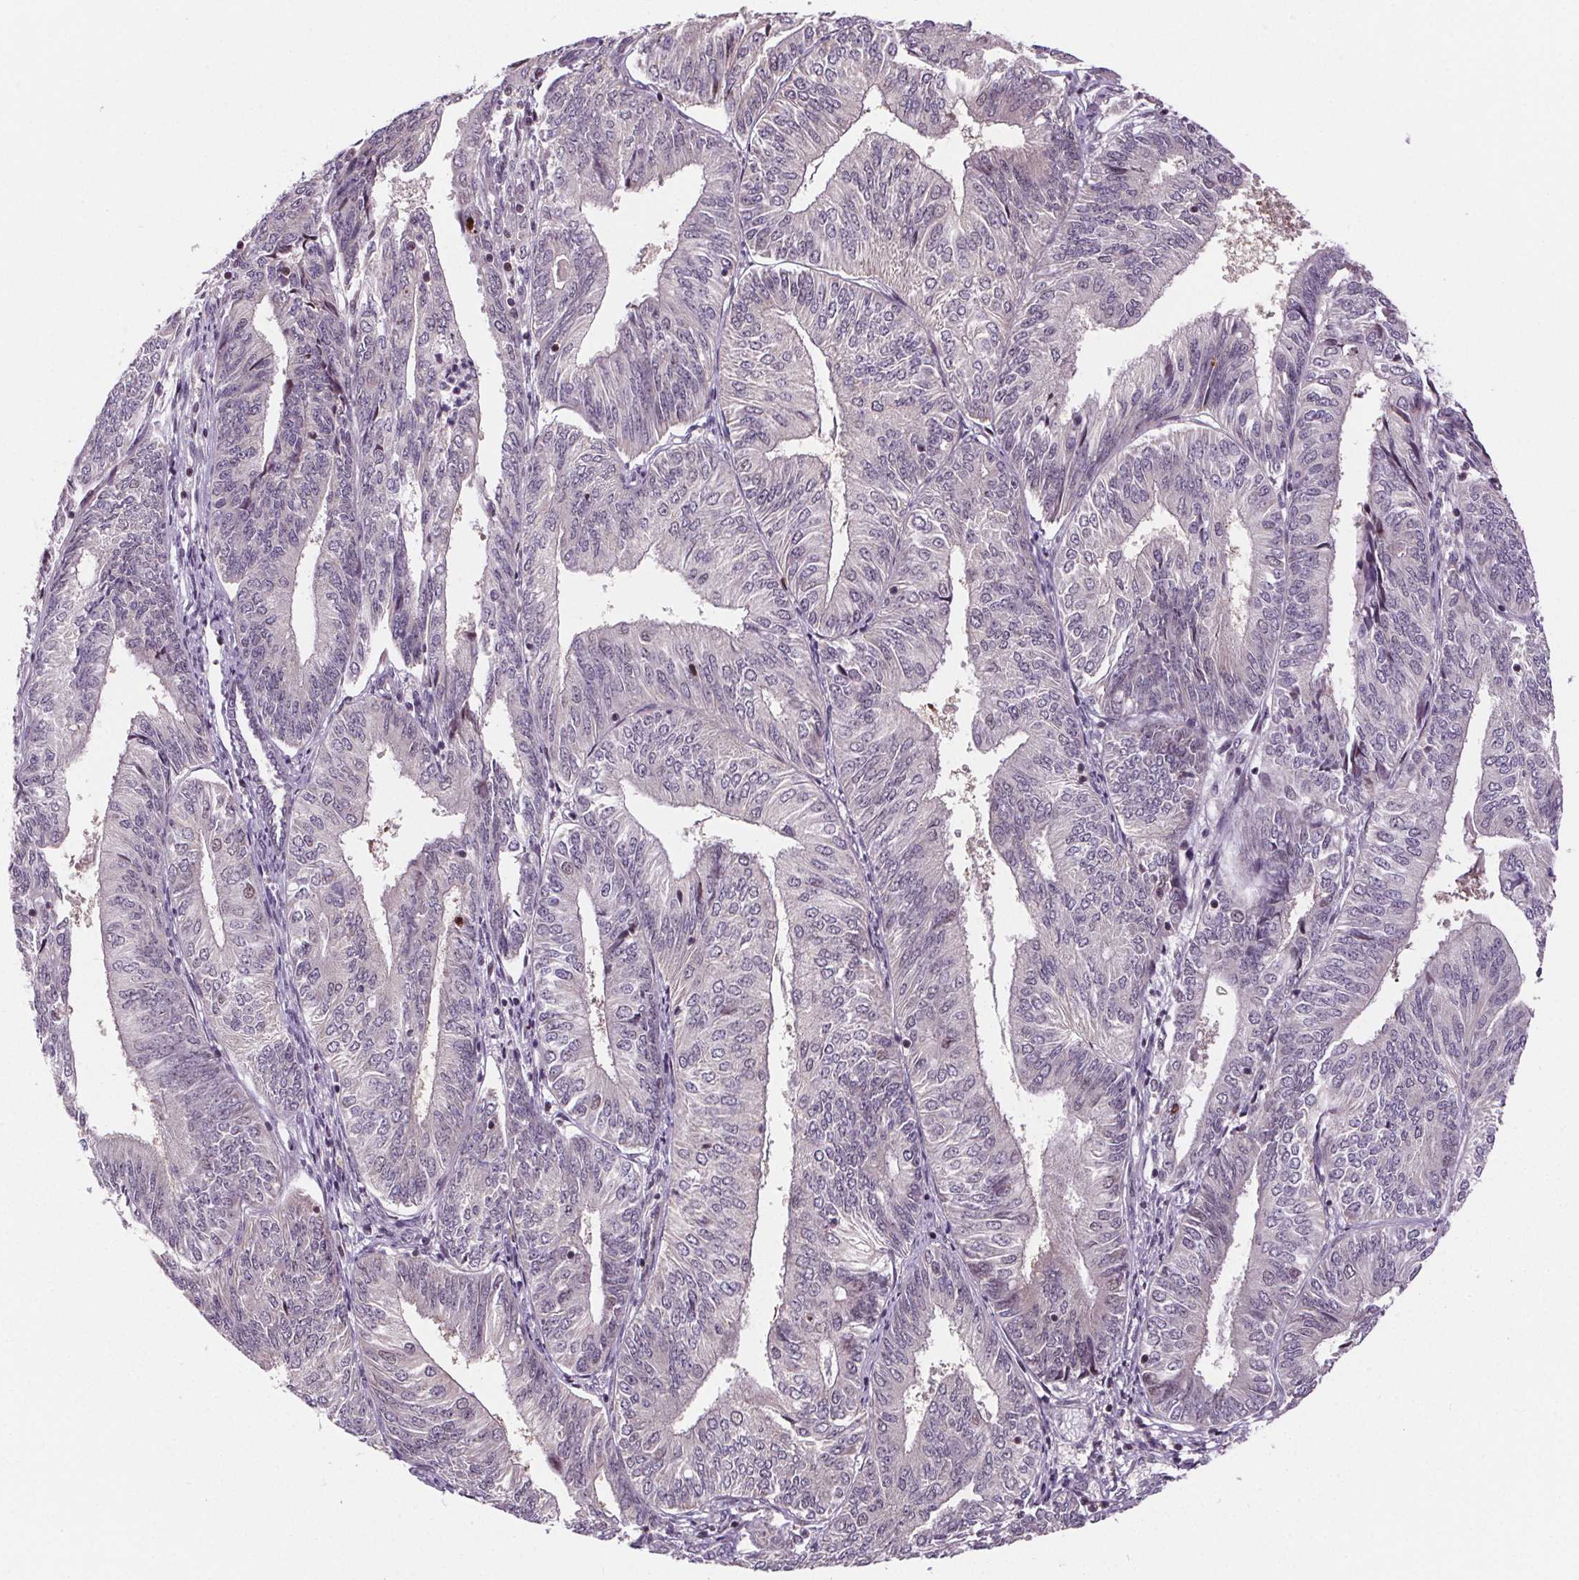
{"staining": {"intensity": "negative", "quantity": "none", "location": "none"}, "tissue": "endometrial cancer", "cell_type": "Tumor cells", "image_type": "cancer", "snomed": [{"axis": "morphology", "description": "Adenocarcinoma, NOS"}, {"axis": "topography", "description": "Endometrium"}], "caption": "IHC histopathology image of human endometrial cancer (adenocarcinoma) stained for a protein (brown), which shows no expression in tumor cells.", "gene": "SUCLA2", "patient": {"sex": "female", "age": 58}}